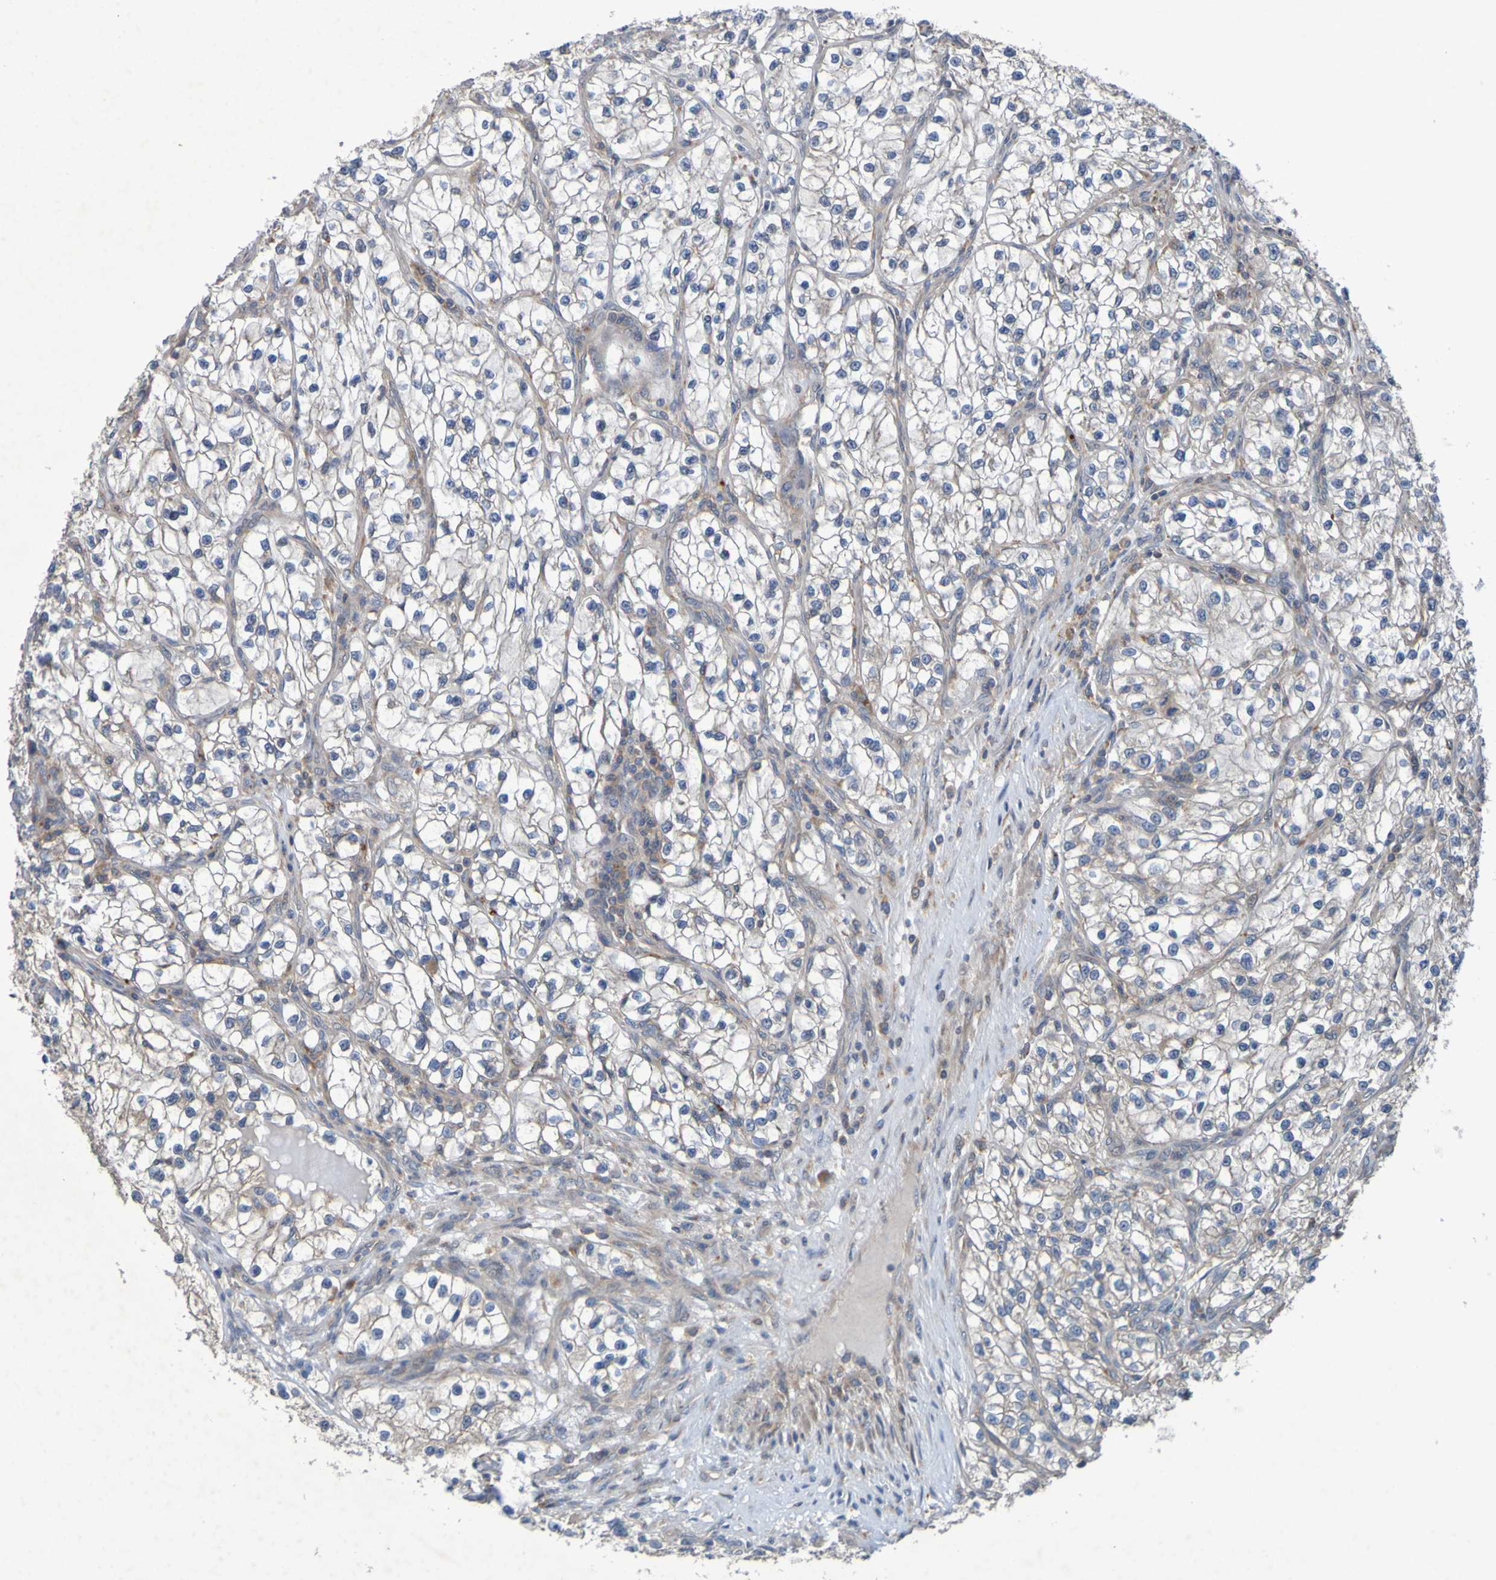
{"staining": {"intensity": "weak", "quantity": "<25%", "location": "cytoplasmic/membranous"}, "tissue": "renal cancer", "cell_type": "Tumor cells", "image_type": "cancer", "snomed": [{"axis": "morphology", "description": "Adenocarcinoma, NOS"}, {"axis": "topography", "description": "Kidney"}], "caption": "The immunohistochemistry micrograph has no significant staining in tumor cells of renal adenocarcinoma tissue. (Brightfield microscopy of DAB immunohistochemistry at high magnification).", "gene": "SDK1", "patient": {"sex": "female", "age": 57}}